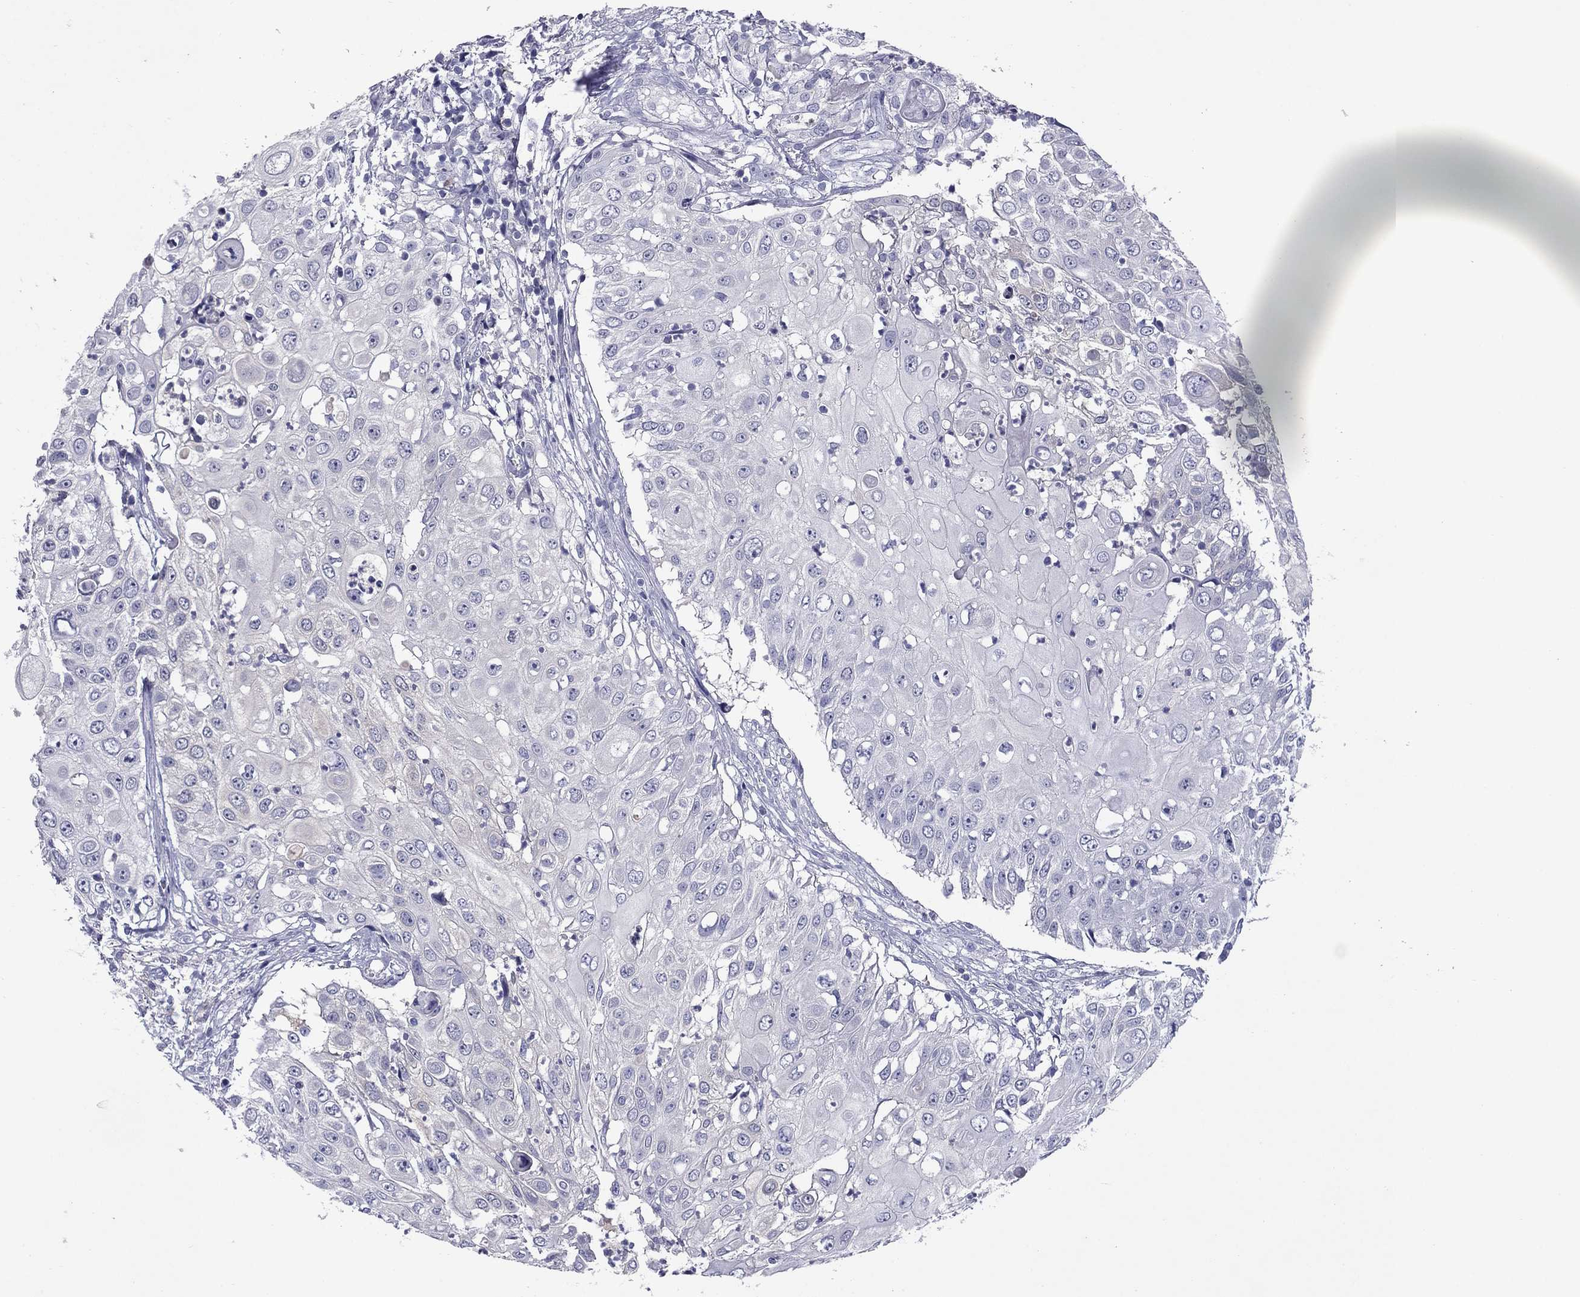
{"staining": {"intensity": "negative", "quantity": "none", "location": "none"}, "tissue": "urothelial cancer", "cell_type": "Tumor cells", "image_type": "cancer", "snomed": [{"axis": "morphology", "description": "Urothelial carcinoma, High grade"}, {"axis": "topography", "description": "Urinary bladder"}], "caption": "Tumor cells are negative for brown protein staining in urothelial carcinoma (high-grade).", "gene": "CFAP119", "patient": {"sex": "female", "age": 79}}